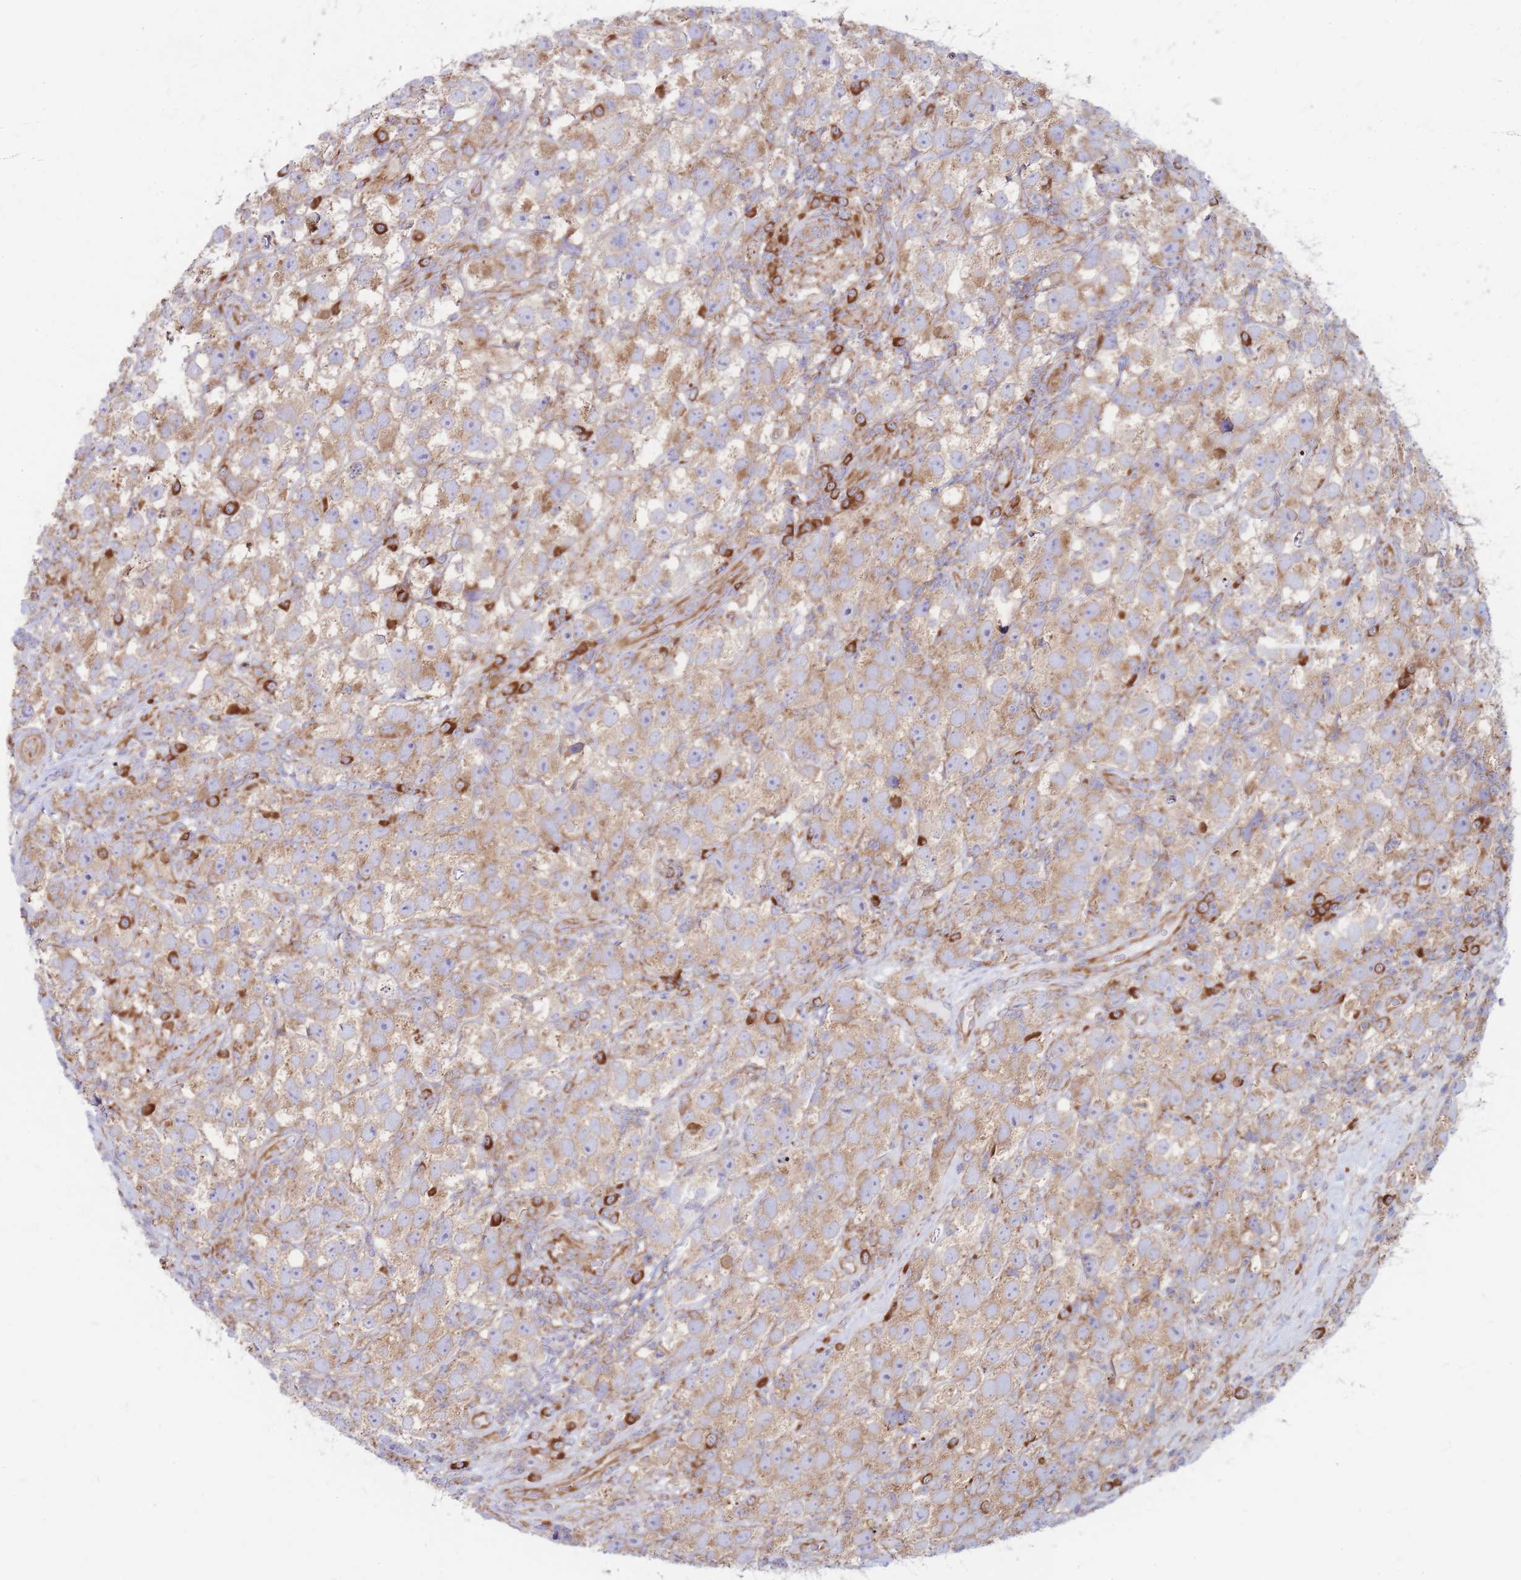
{"staining": {"intensity": "moderate", "quantity": ">75%", "location": "cytoplasmic/membranous"}, "tissue": "testis cancer", "cell_type": "Tumor cells", "image_type": "cancer", "snomed": [{"axis": "morphology", "description": "Seminoma, NOS"}, {"axis": "topography", "description": "Testis"}], "caption": "DAB (3,3'-diaminobenzidine) immunohistochemical staining of seminoma (testis) demonstrates moderate cytoplasmic/membranous protein staining in about >75% of tumor cells.", "gene": "RPL8", "patient": {"sex": "male", "age": 26}}